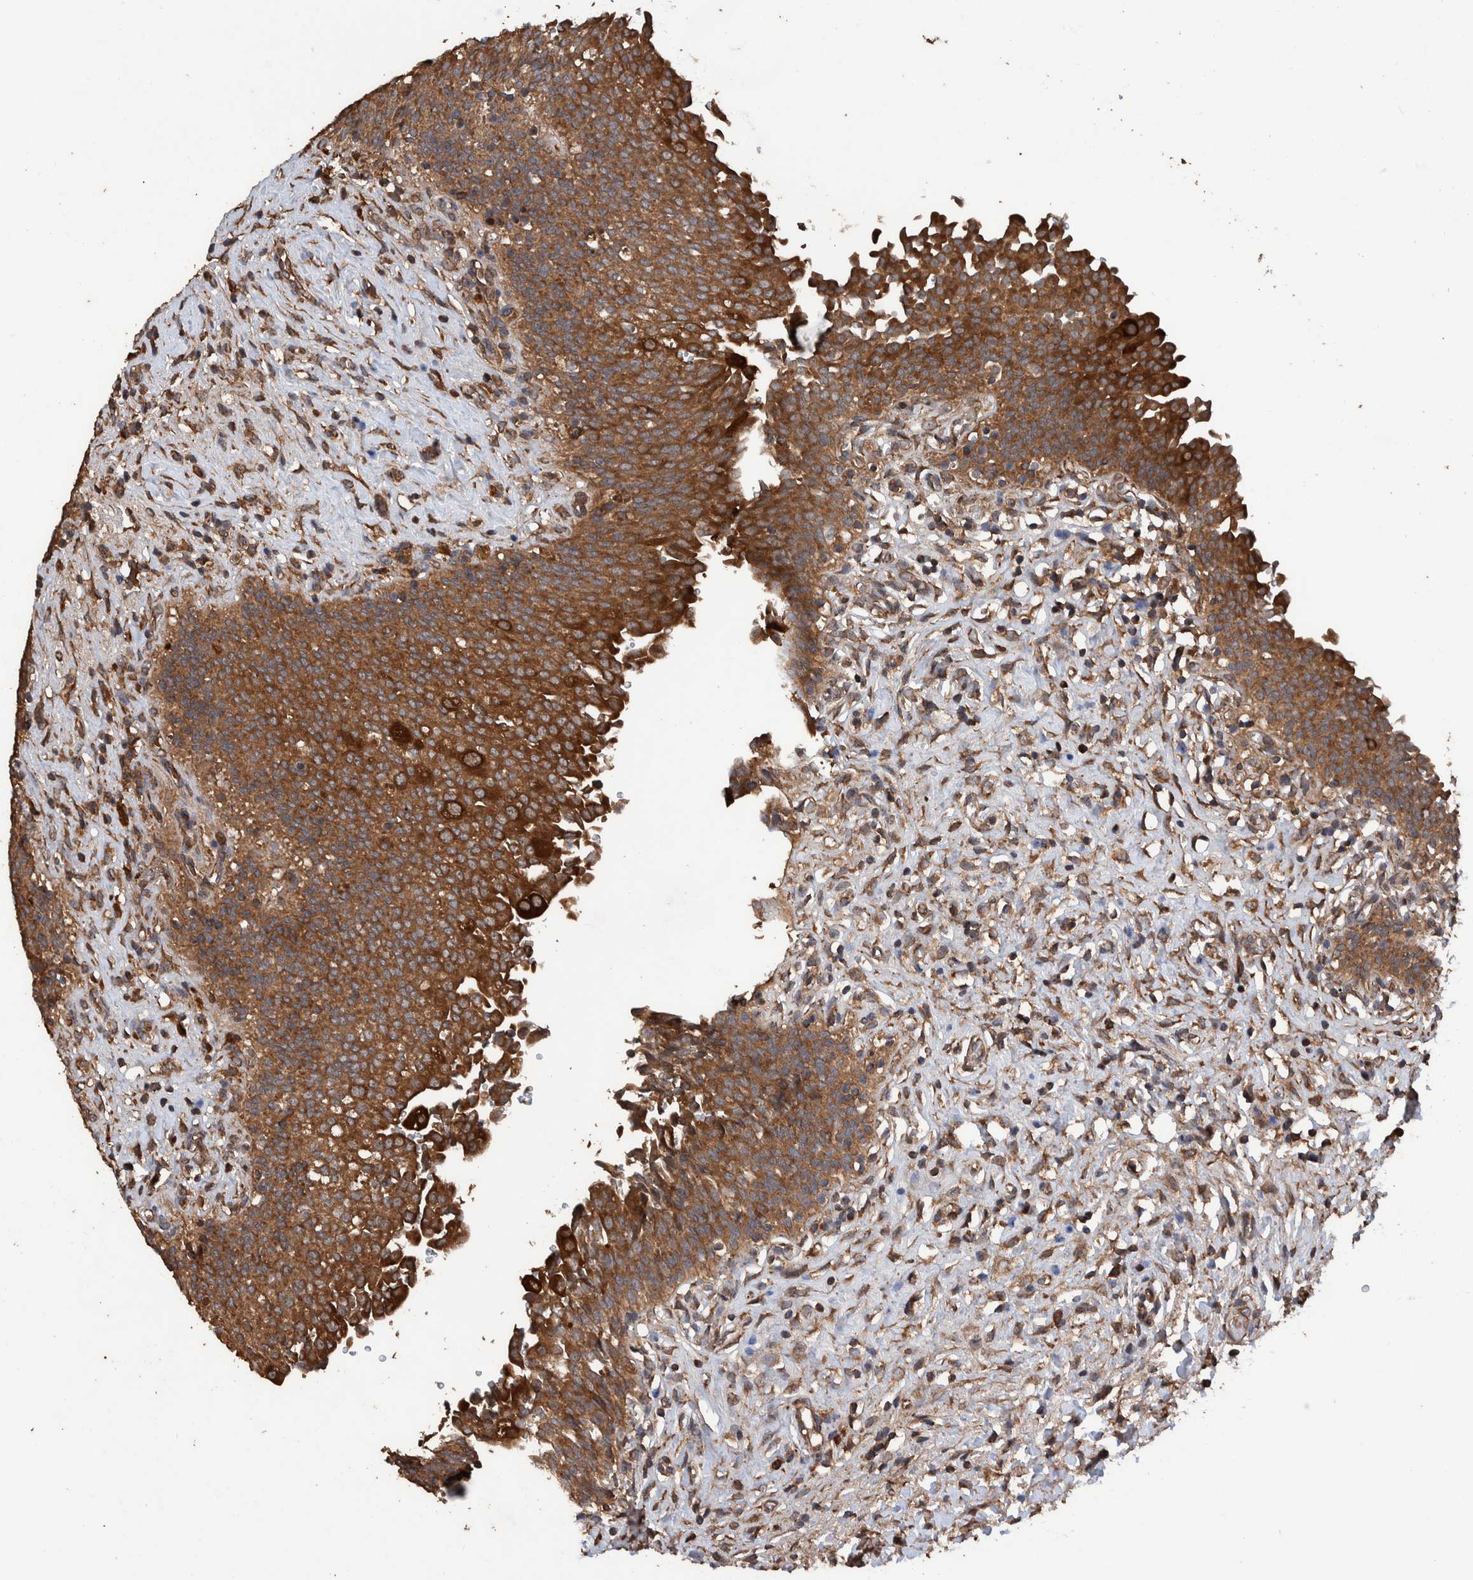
{"staining": {"intensity": "strong", "quantity": ">75%", "location": "cytoplasmic/membranous"}, "tissue": "urinary bladder", "cell_type": "Urothelial cells", "image_type": "normal", "snomed": [{"axis": "morphology", "description": "Urothelial carcinoma, High grade"}, {"axis": "topography", "description": "Urinary bladder"}], "caption": "Protein expression analysis of unremarkable human urinary bladder reveals strong cytoplasmic/membranous staining in approximately >75% of urothelial cells. (DAB (3,3'-diaminobenzidine) = brown stain, brightfield microscopy at high magnification).", "gene": "ENSG00000251537", "patient": {"sex": "male", "age": 46}}